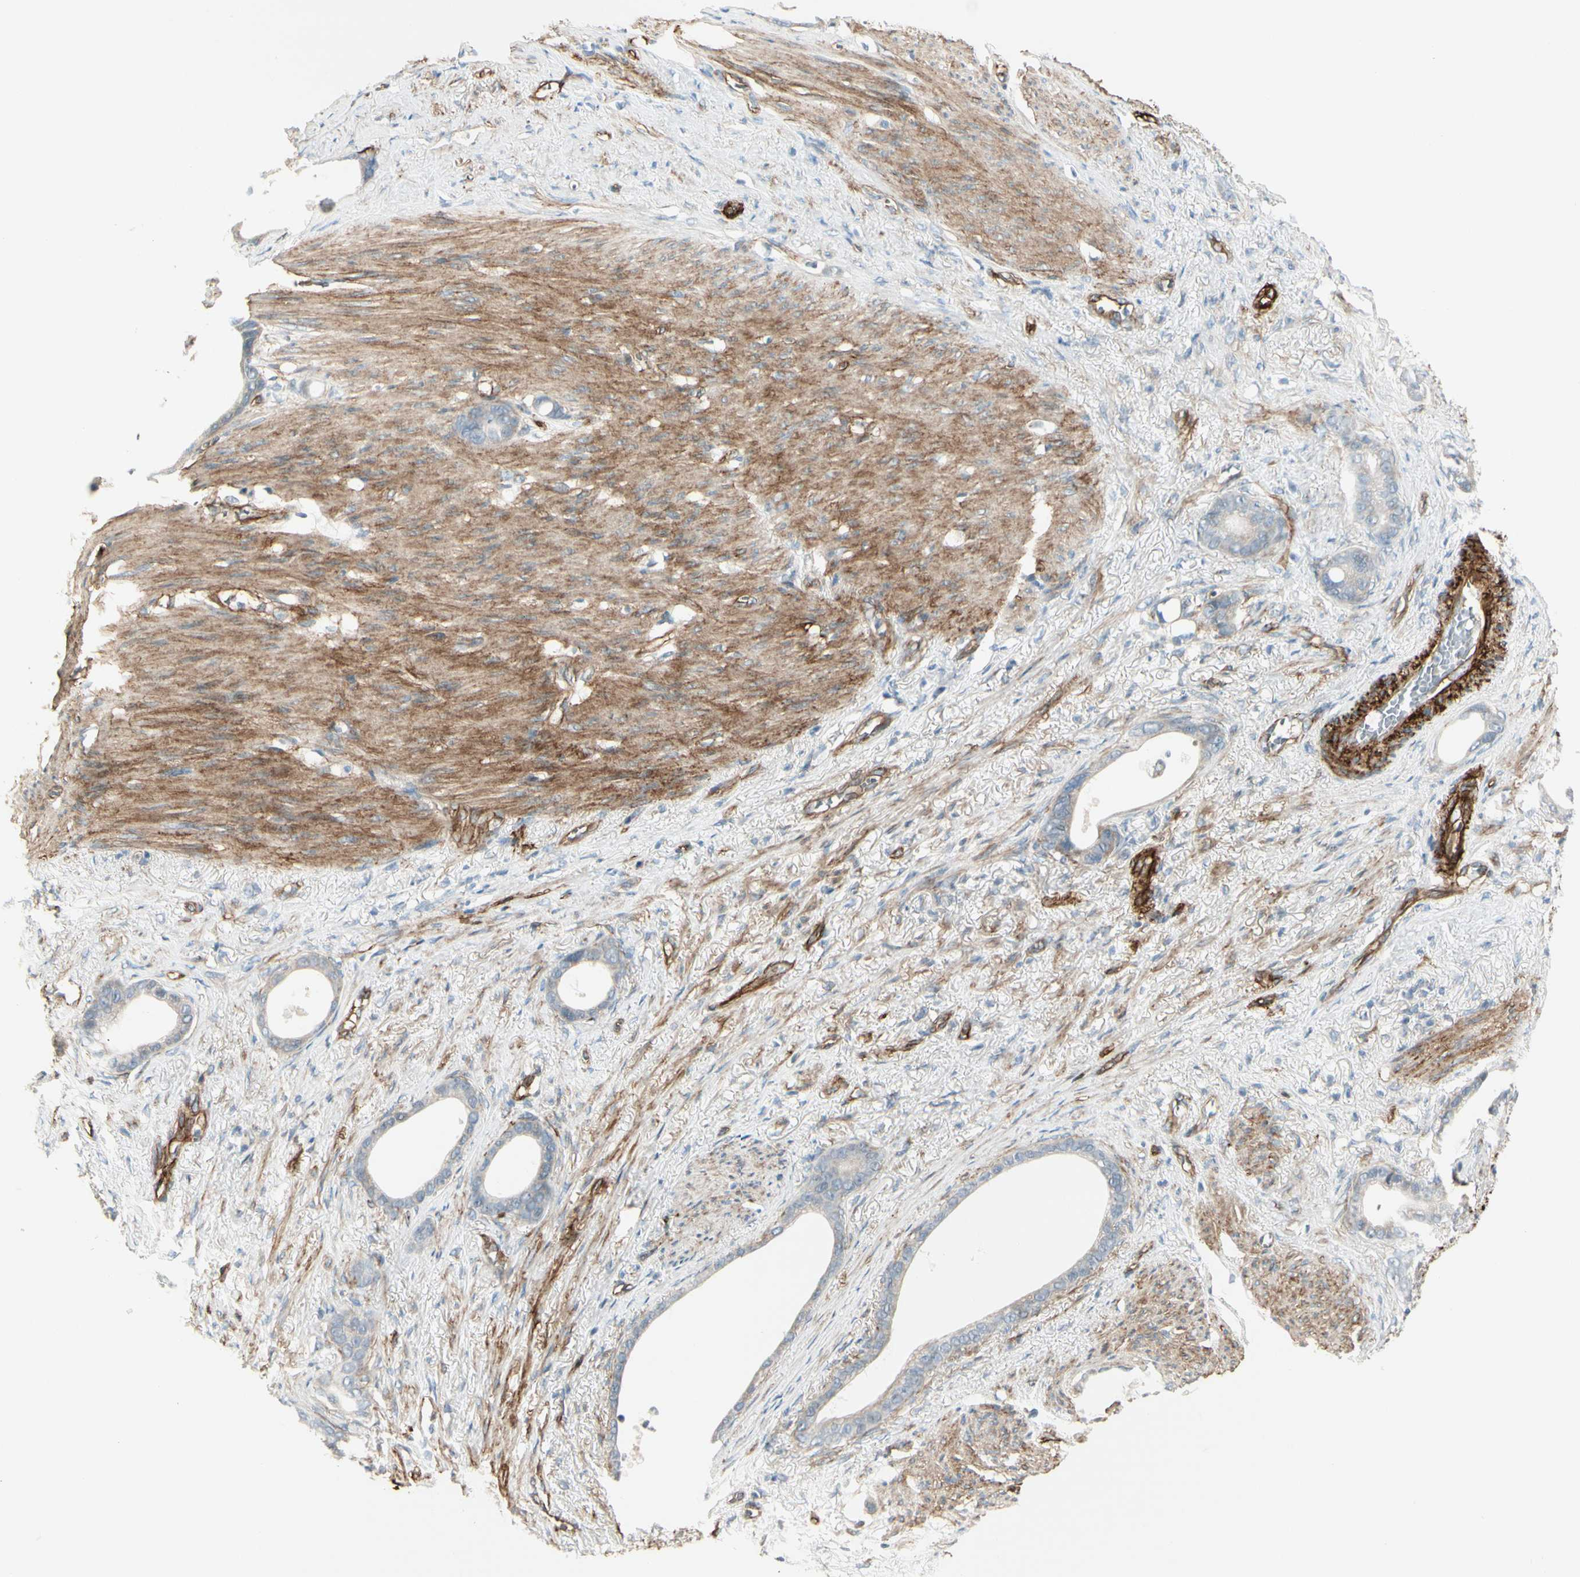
{"staining": {"intensity": "negative", "quantity": "none", "location": "none"}, "tissue": "stomach cancer", "cell_type": "Tumor cells", "image_type": "cancer", "snomed": [{"axis": "morphology", "description": "Adenocarcinoma, NOS"}, {"axis": "topography", "description": "Stomach"}], "caption": "Immunohistochemistry (IHC) of stomach cancer (adenocarcinoma) exhibits no expression in tumor cells.", "gene": "MCAM", "patient": {"sex": "female", "age": 75}}